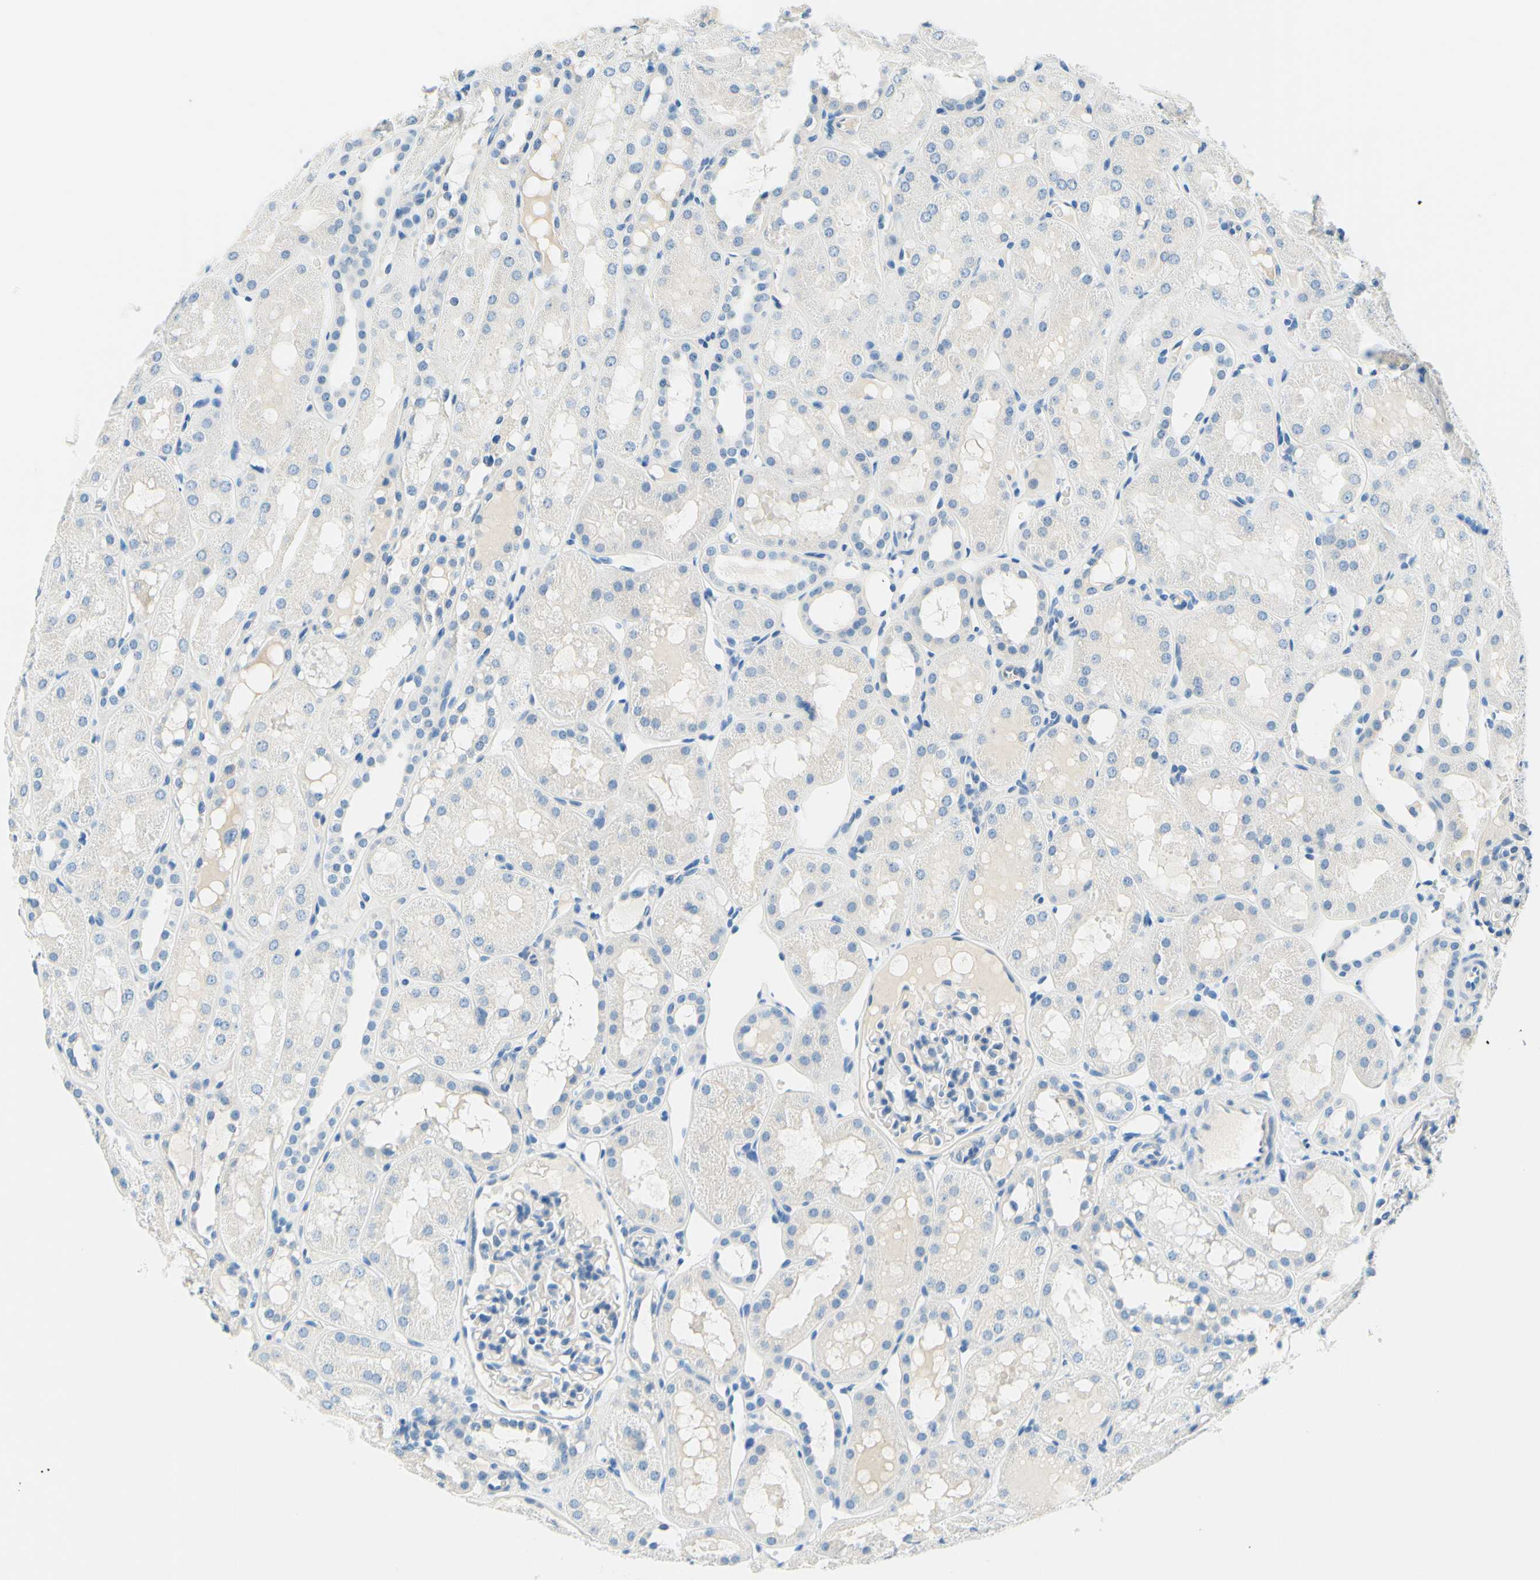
{"staining": {"intensity": "negative", "quantity": "none", "location": "none"}, "tissue": "kidney", "cell_type": "Cells in glomeruli", "image_type": "normal", "snomed": [{"axis": "morphology", "description": "Normal tissue, NOS"}, {"axis": "topography", "description": "Kidney"}, {"axis": "topography", "description": "Urinary bladder"}], "caption": "Image shows no protein staining in cells in glomeruli of benign kidney.", "gene": "PASD1", "patient": {"sex": "male", "age": 16}}